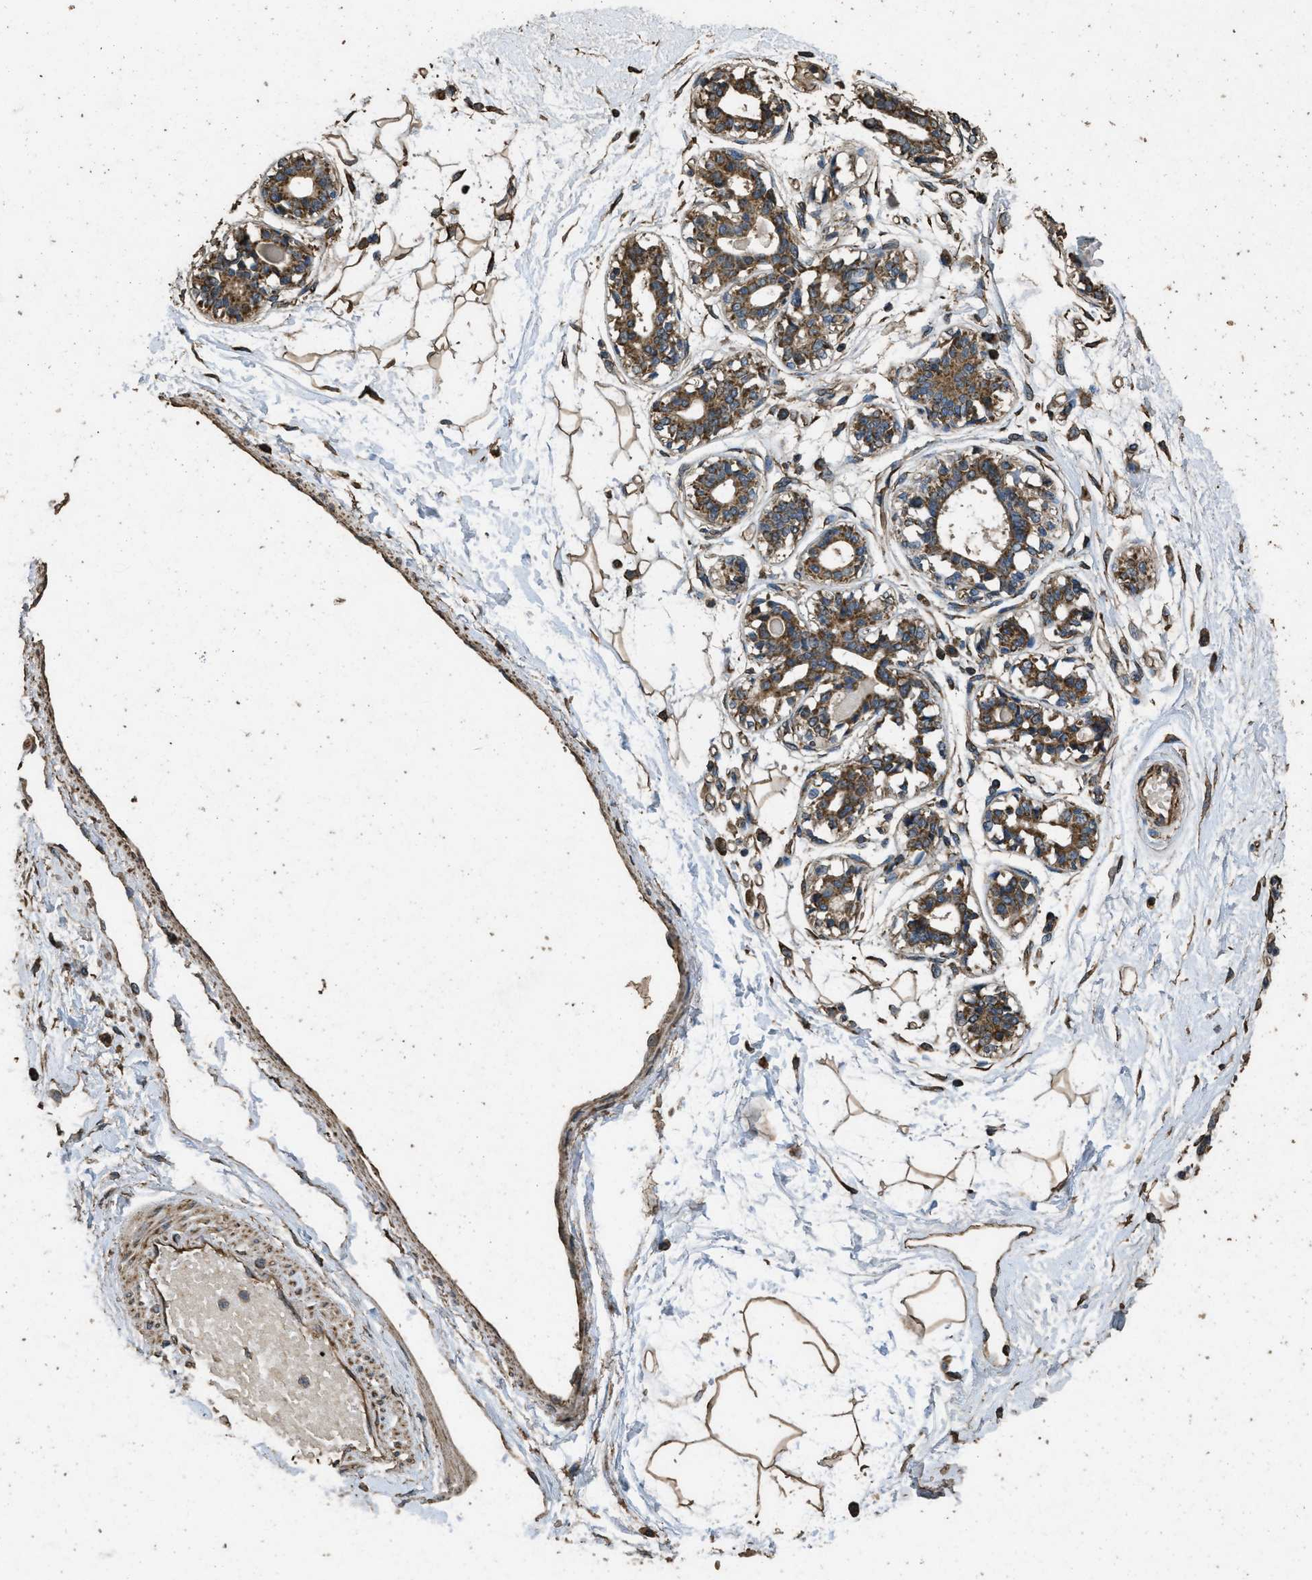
{"staining": {"intensity": "weak", "quantity": "25%-75%", "location": "cytoplasmic/membranous"}, "tissue": "breast", "cell_type": "Adipocytes", "image_type": "normal", "snomed": [{"axis": "morphology", "description": "Normal tissue, NOS"}, {"axis": "topography", "description": "Breast"}], "caption": "Protein expression analysis of unremarkable human breast reveals weak cytoplasmic/membranous positivity in about 25%-75% of adipocytes.", "gene": "CYRIA", "patient": {"sex": "female", "age": 45}}